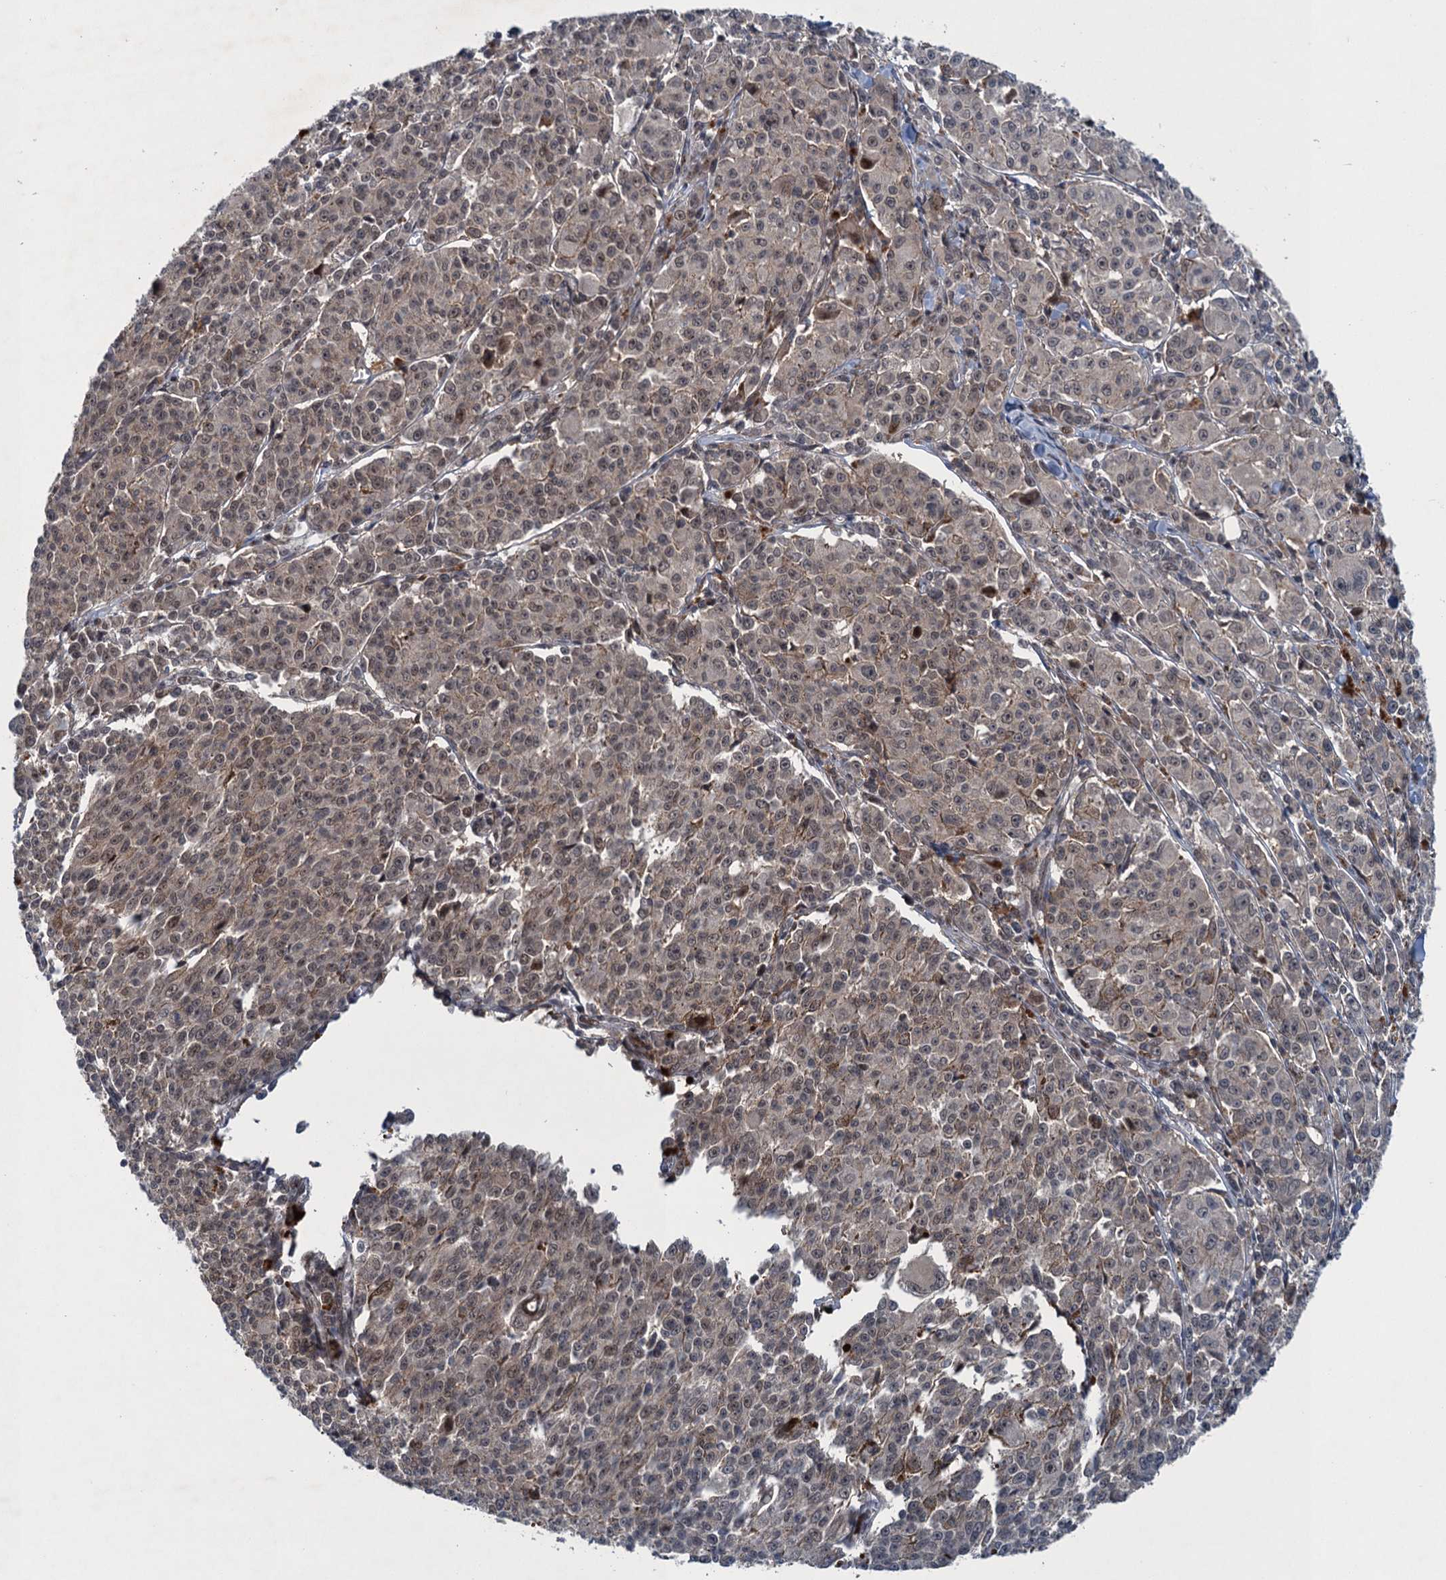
{"staining": {"intensity": "weak", "quantity": ">75%", "location": "cytoplasmic/membranous,nuclear"}, "tissue": "melanoma", "cell_type": "Tumor cells", "image_type": "cancer", "snomed": [{"axis": "morphology", "description": "Malignant melanoma, NOS"}, {"axis": "topography", "description": "Skin"}], "caption": "There is low levels of weak cytoplasmic/membranous and nuclear positivity in tumor cells of malignant melanoma, as demonstrated by immunohistochemical staining (brown color).", "gene": "RNF165", "patient": {"sex": "female", "age": 52}}